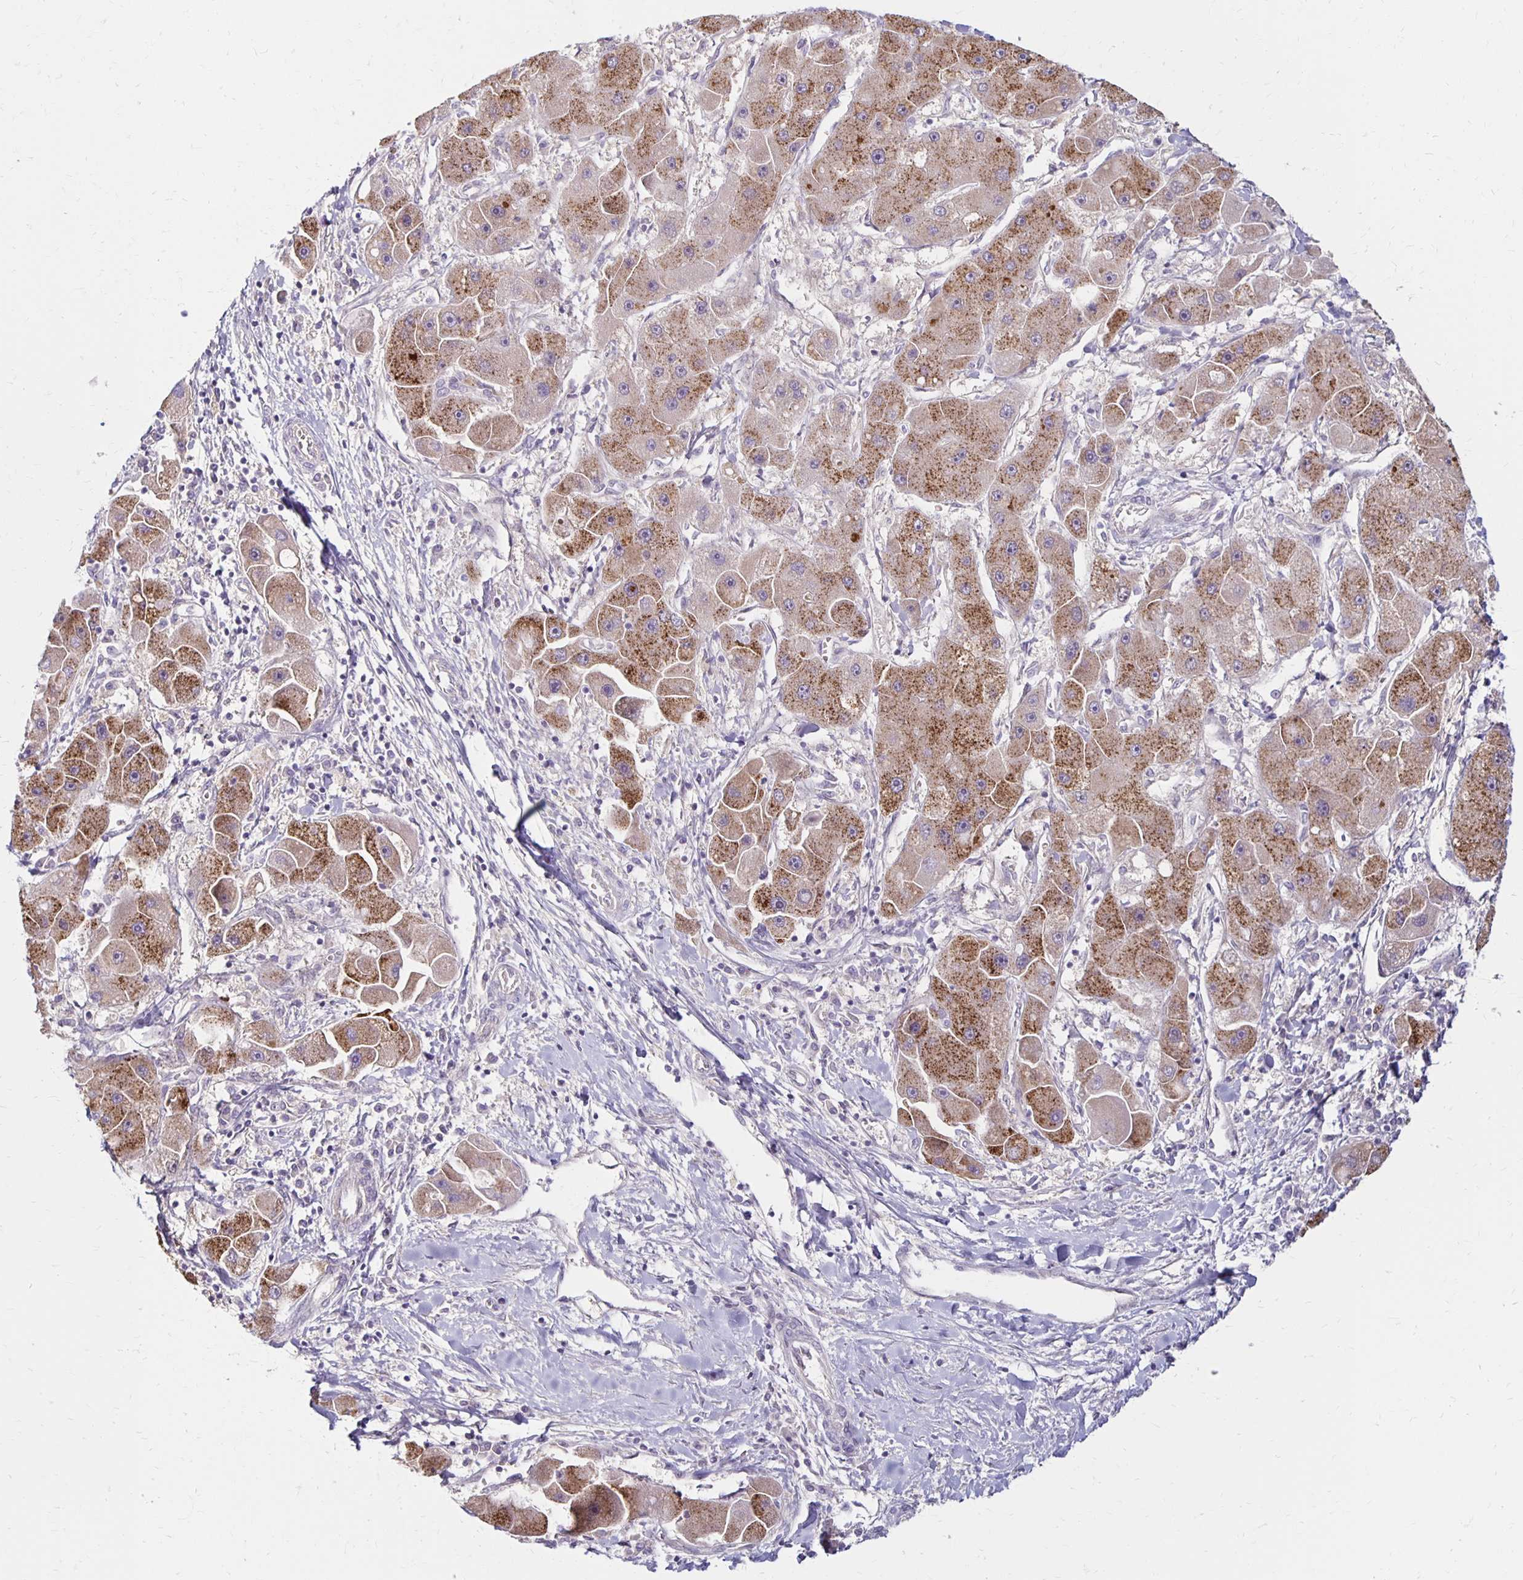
{"staining": {"intensity": "moderate", "quantity": ">75%", "location": "cytoplasmic/membranous"}, "tissue": "liver cancer", "cell_type": "Tumor cells", "image_type": "cancer", "snomed": [{"axis": "morphology", "description": "Carcinoma, Hepatocellular, NOS"}, {"axis": "topography", "description": "Liver"}], "caption": "IHC of human liver cancer reveals medium levels of moderate cytoplasmic/membranous positivity in about >75% of tumor cells. (DAB (3,3'-diaminobenzidine) = brown stain, brightfield microscopy at high magnification).", "gene": "KATNBL1", "patient": {"sex": "male", "age": 24}}